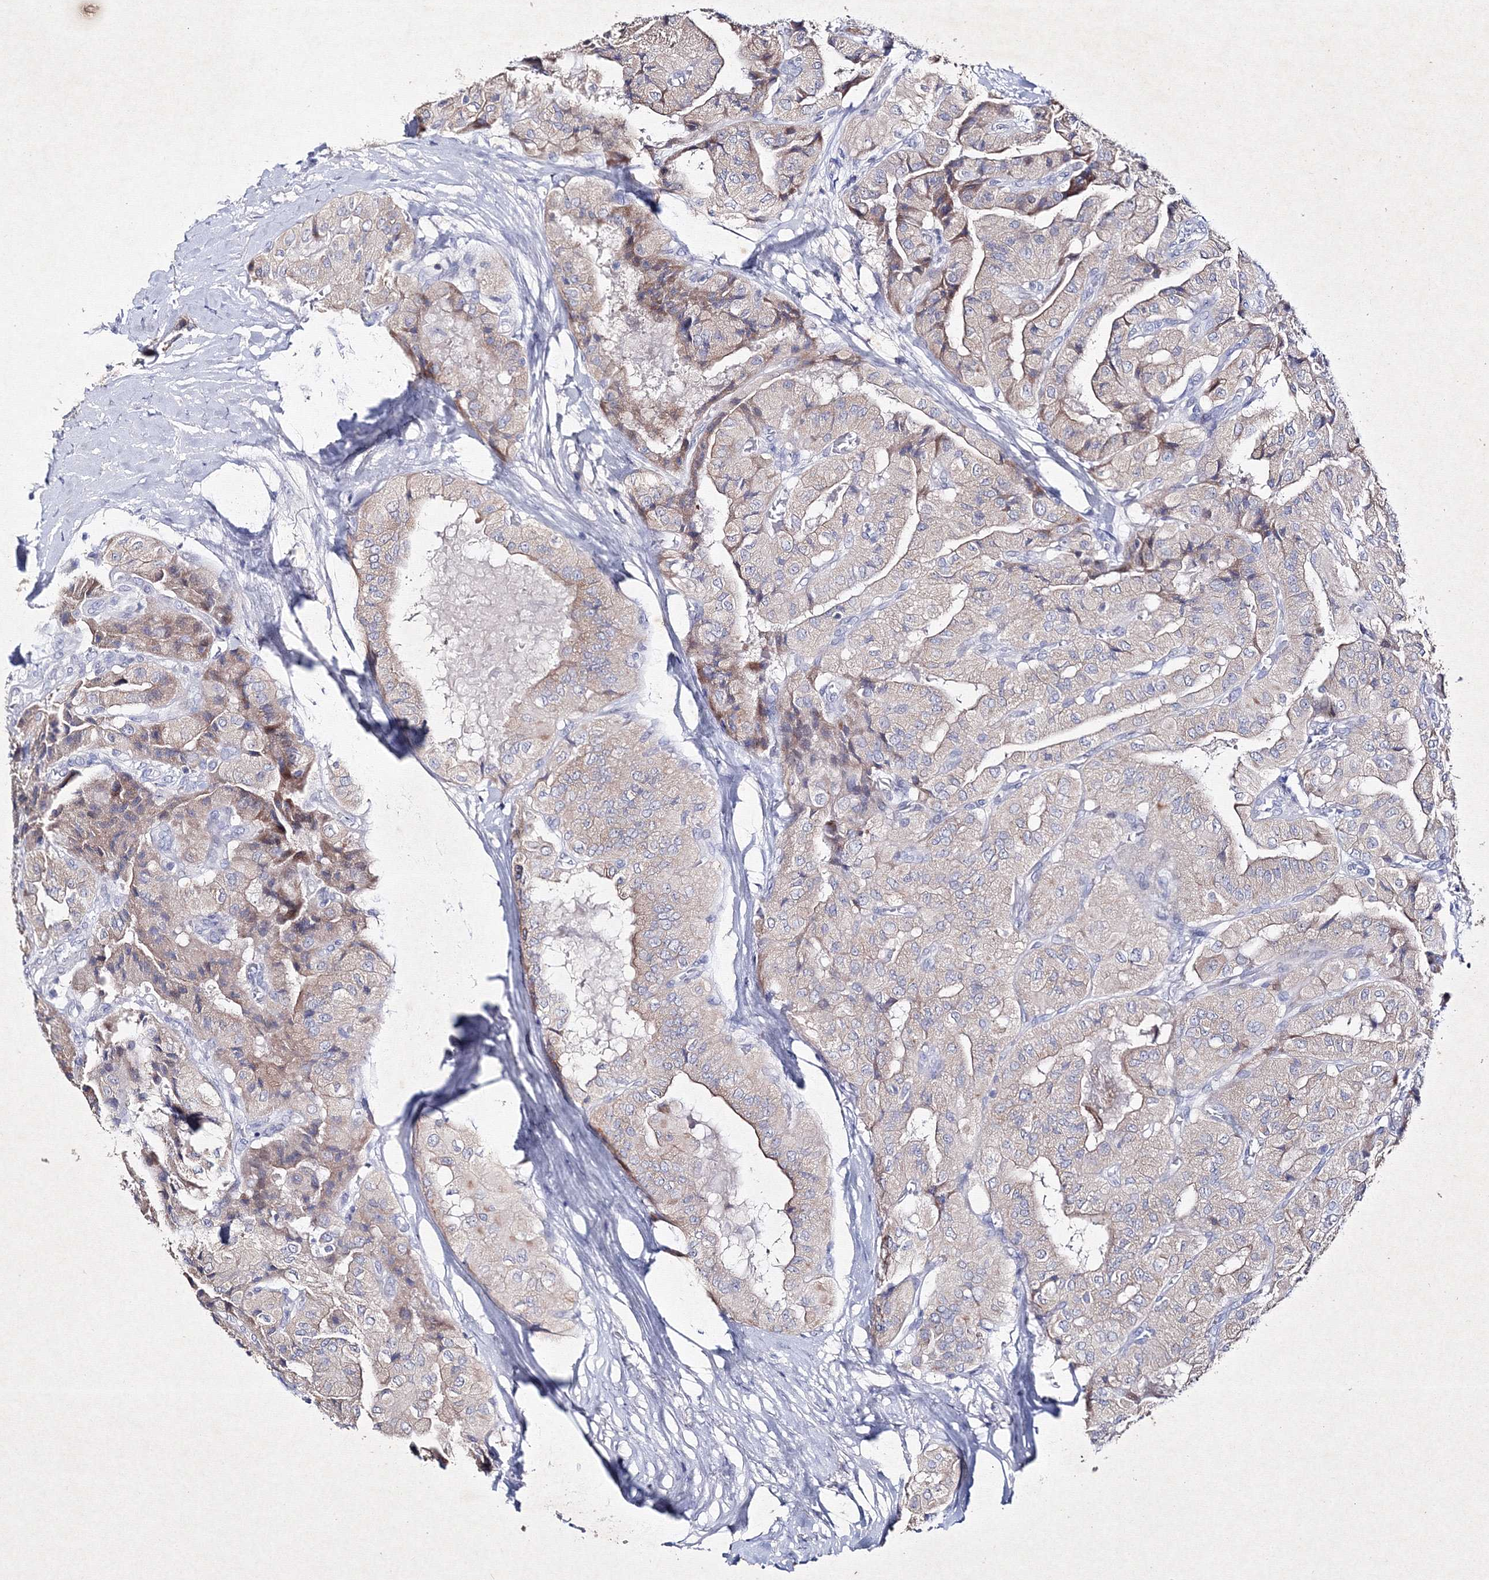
{"staining": {"intensity": "weak", "quantity": "<25%", "location": "cytoplasmic/membranous"}, "tissue": "thyroid cancer", "cell_type": "Tumor cells", "image_type": "cancer", "snomed": [{"axis": "morphology", "description": "Papillary adenocarcinoma, NOS"}, {"axis": "topography", "description": "Thyroid gland"}], "caption": "Immunohistochemistry (IHC) of human thyroid cancer (papillary adenocarcinoma) displays no expression in tumor cells.", "gene": "SMIM29", "patient": {"sex": "female", "age": 59}}